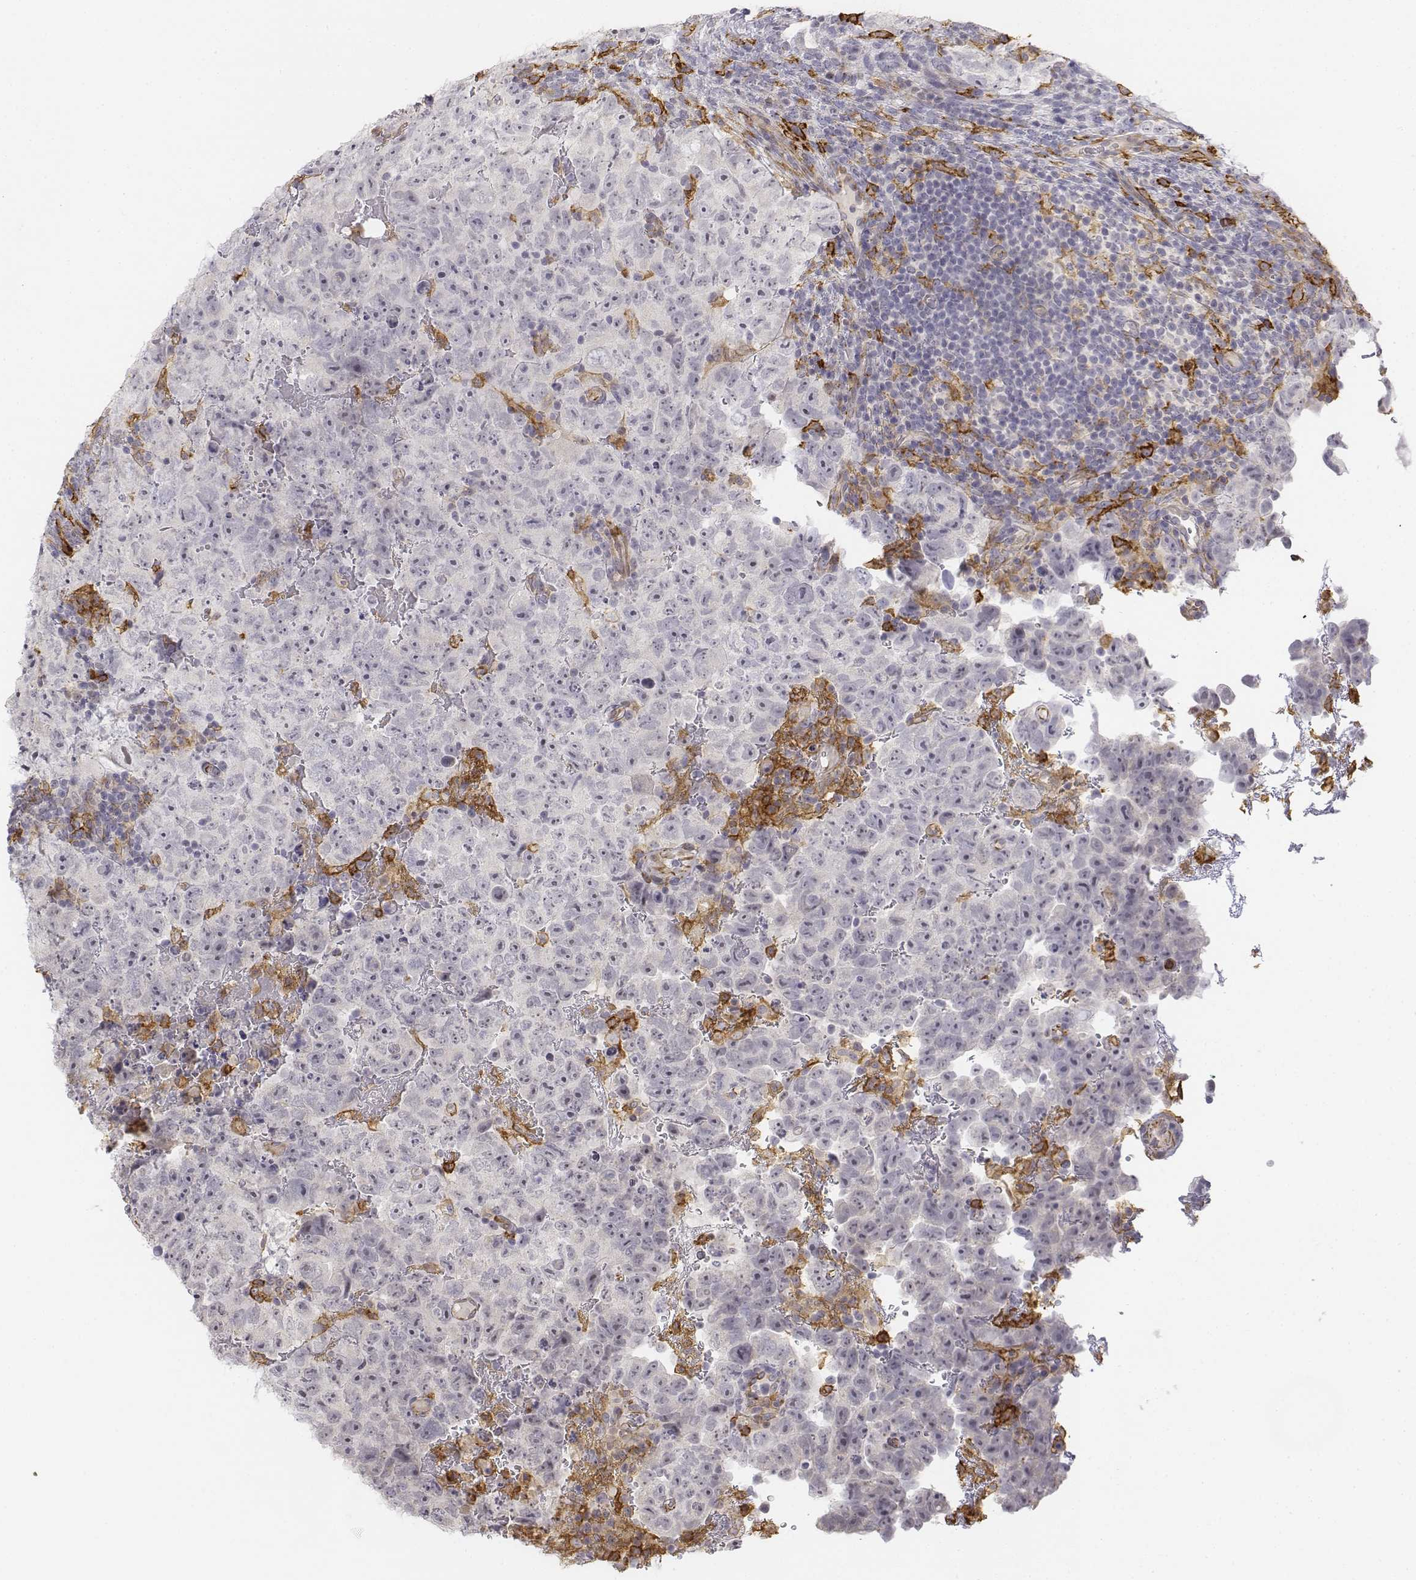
{"staining": {"intensity": "negative", "quantity": "none", "location": "none"}, "tissue": "testis cancer", "cell_type": "Tumor cells", "image_type": "cancer", "snomed": [{"axis": "morphology", "description": "Carcinoma, Embryonal, NOS"}, {"axis": "topography", "description": "Testis"}], "caption": "IHC image of neoplastic tissue: embryonal carcinoma (testis) stained with DAB displays no significant protein positivity in tumor cells.", "gene": "CD14", "patient": {"sex": "male", "age": 24}}